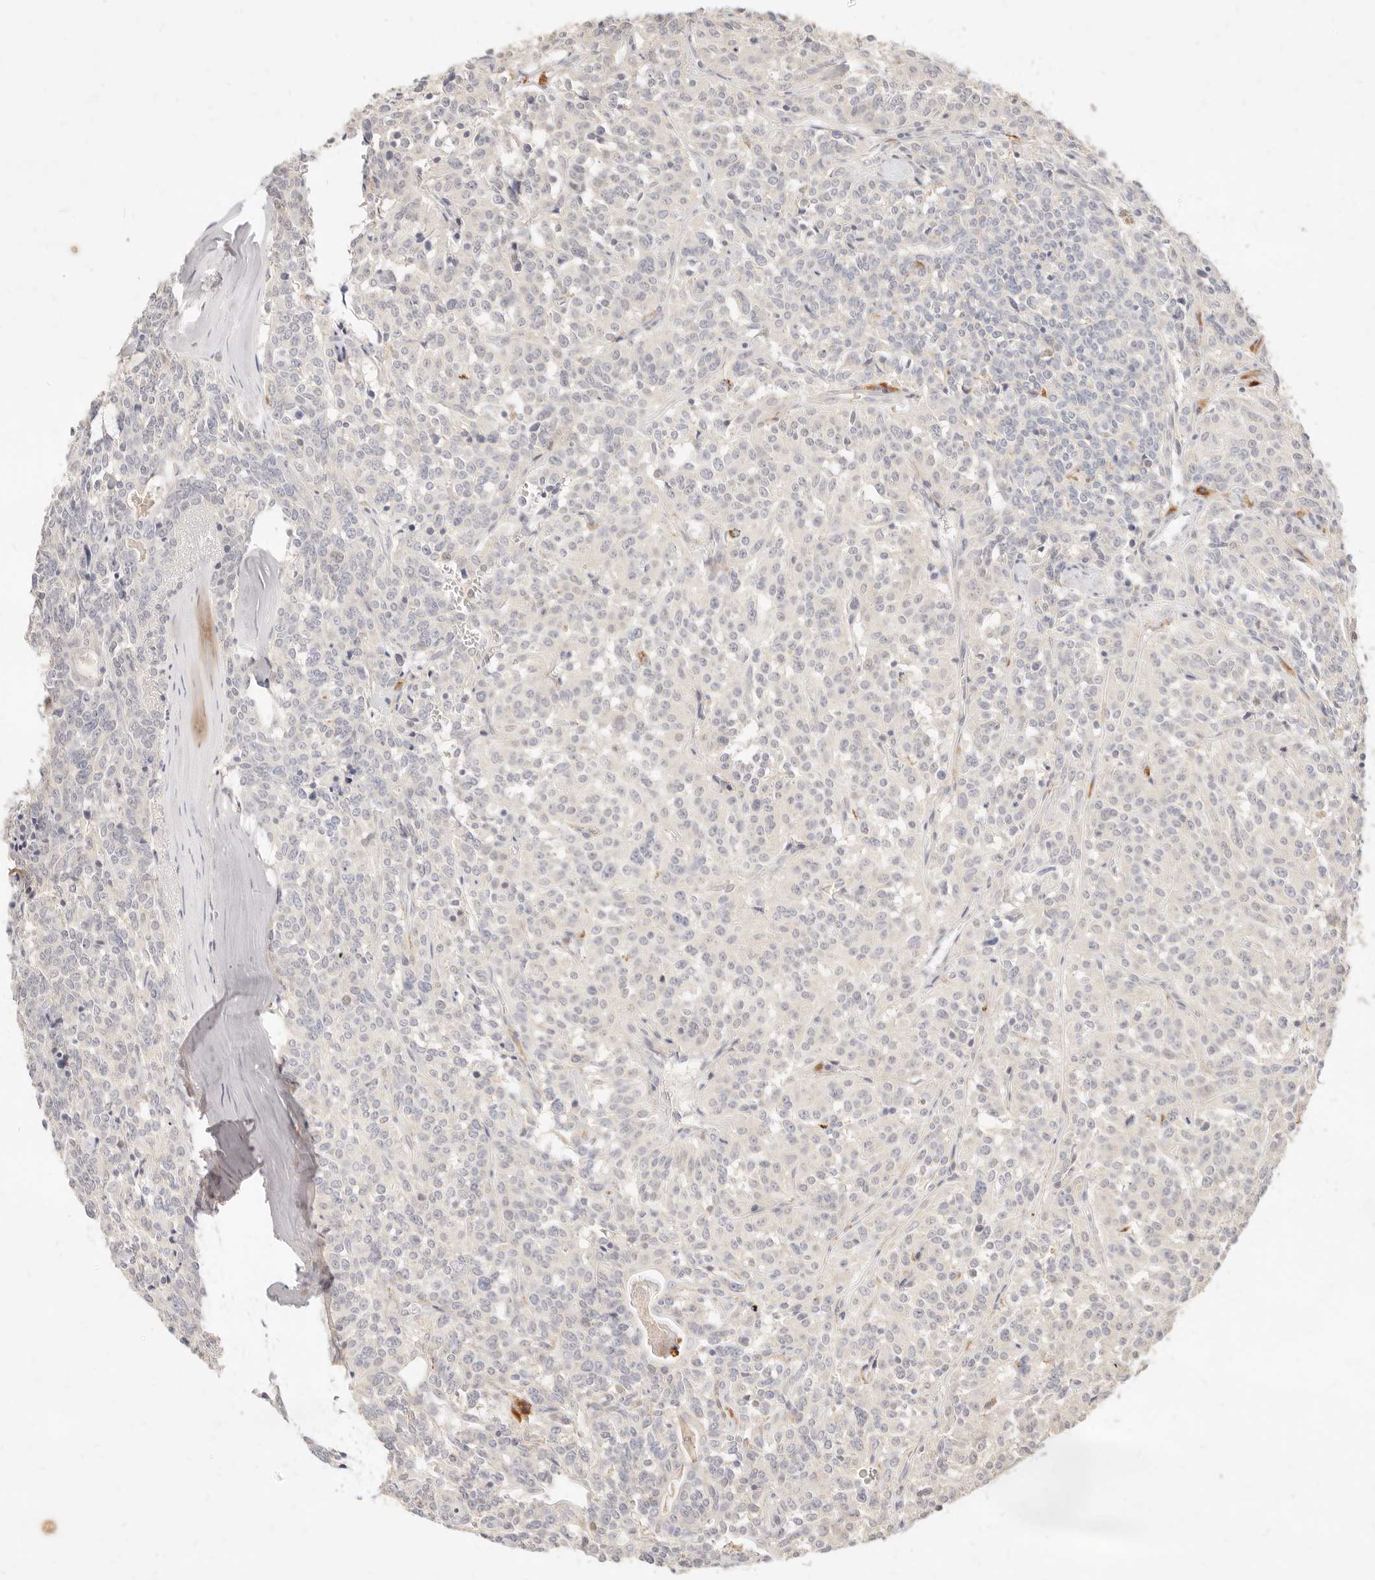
{"staining": {"intensity": "negative", "quantity": "none", "location": "none"}, "tissue": "carcinoid", "cell_type": "Tumor cells", "image_type": "cancer", "snomed": [{"axis": "morphology", "description": "Carcinoid, malignant, NOS"}, {"axis": "topography", "description": "Lung"}], "caption": "IHC of human carcinoid shows no staining in tumor cells.", "gene": "TMTC2", "patient": {"sex": "female", "age": 46}}